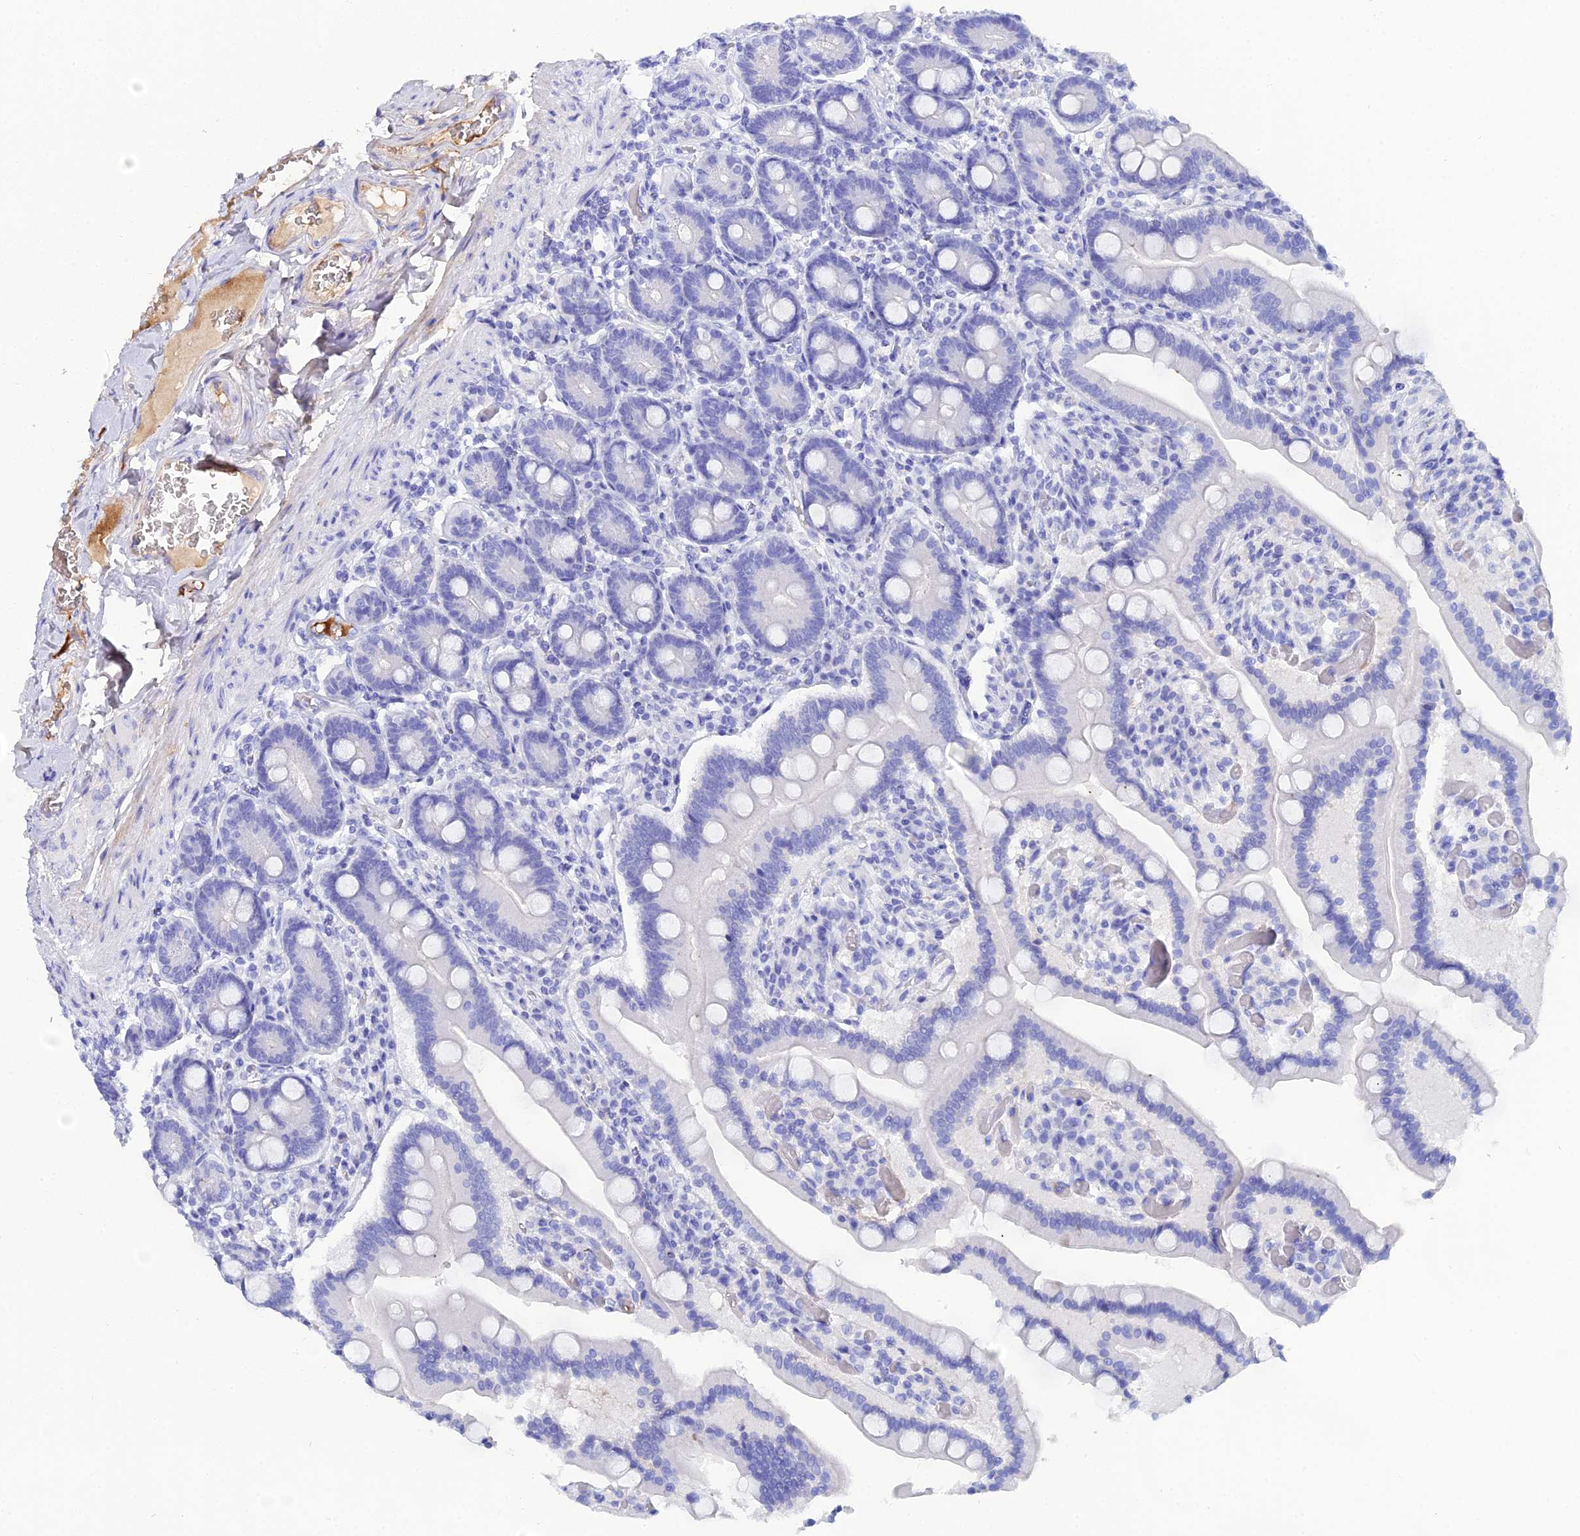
{"staining": {"intensity": "negative", "quantity": "none", "location": "none"}, "tissue": "duodenum", "cell_type": "Glandular cells", "image_type": "normal", "snomed": [{"axis": "morphology", "description": "Normal tissue, NOS"}, {"axis": "topography", "description": "Duodenum"}], "caption": "Unremarkable duodenum was stained to show a protein in brown. There is no significant staining in glandular cells. (DAB immunohistochemistry (IHC) visualized using brightfield microscopy, high magnification).", "gene": "CELA3A", "patient": {"sex": "female", "age": 62}}